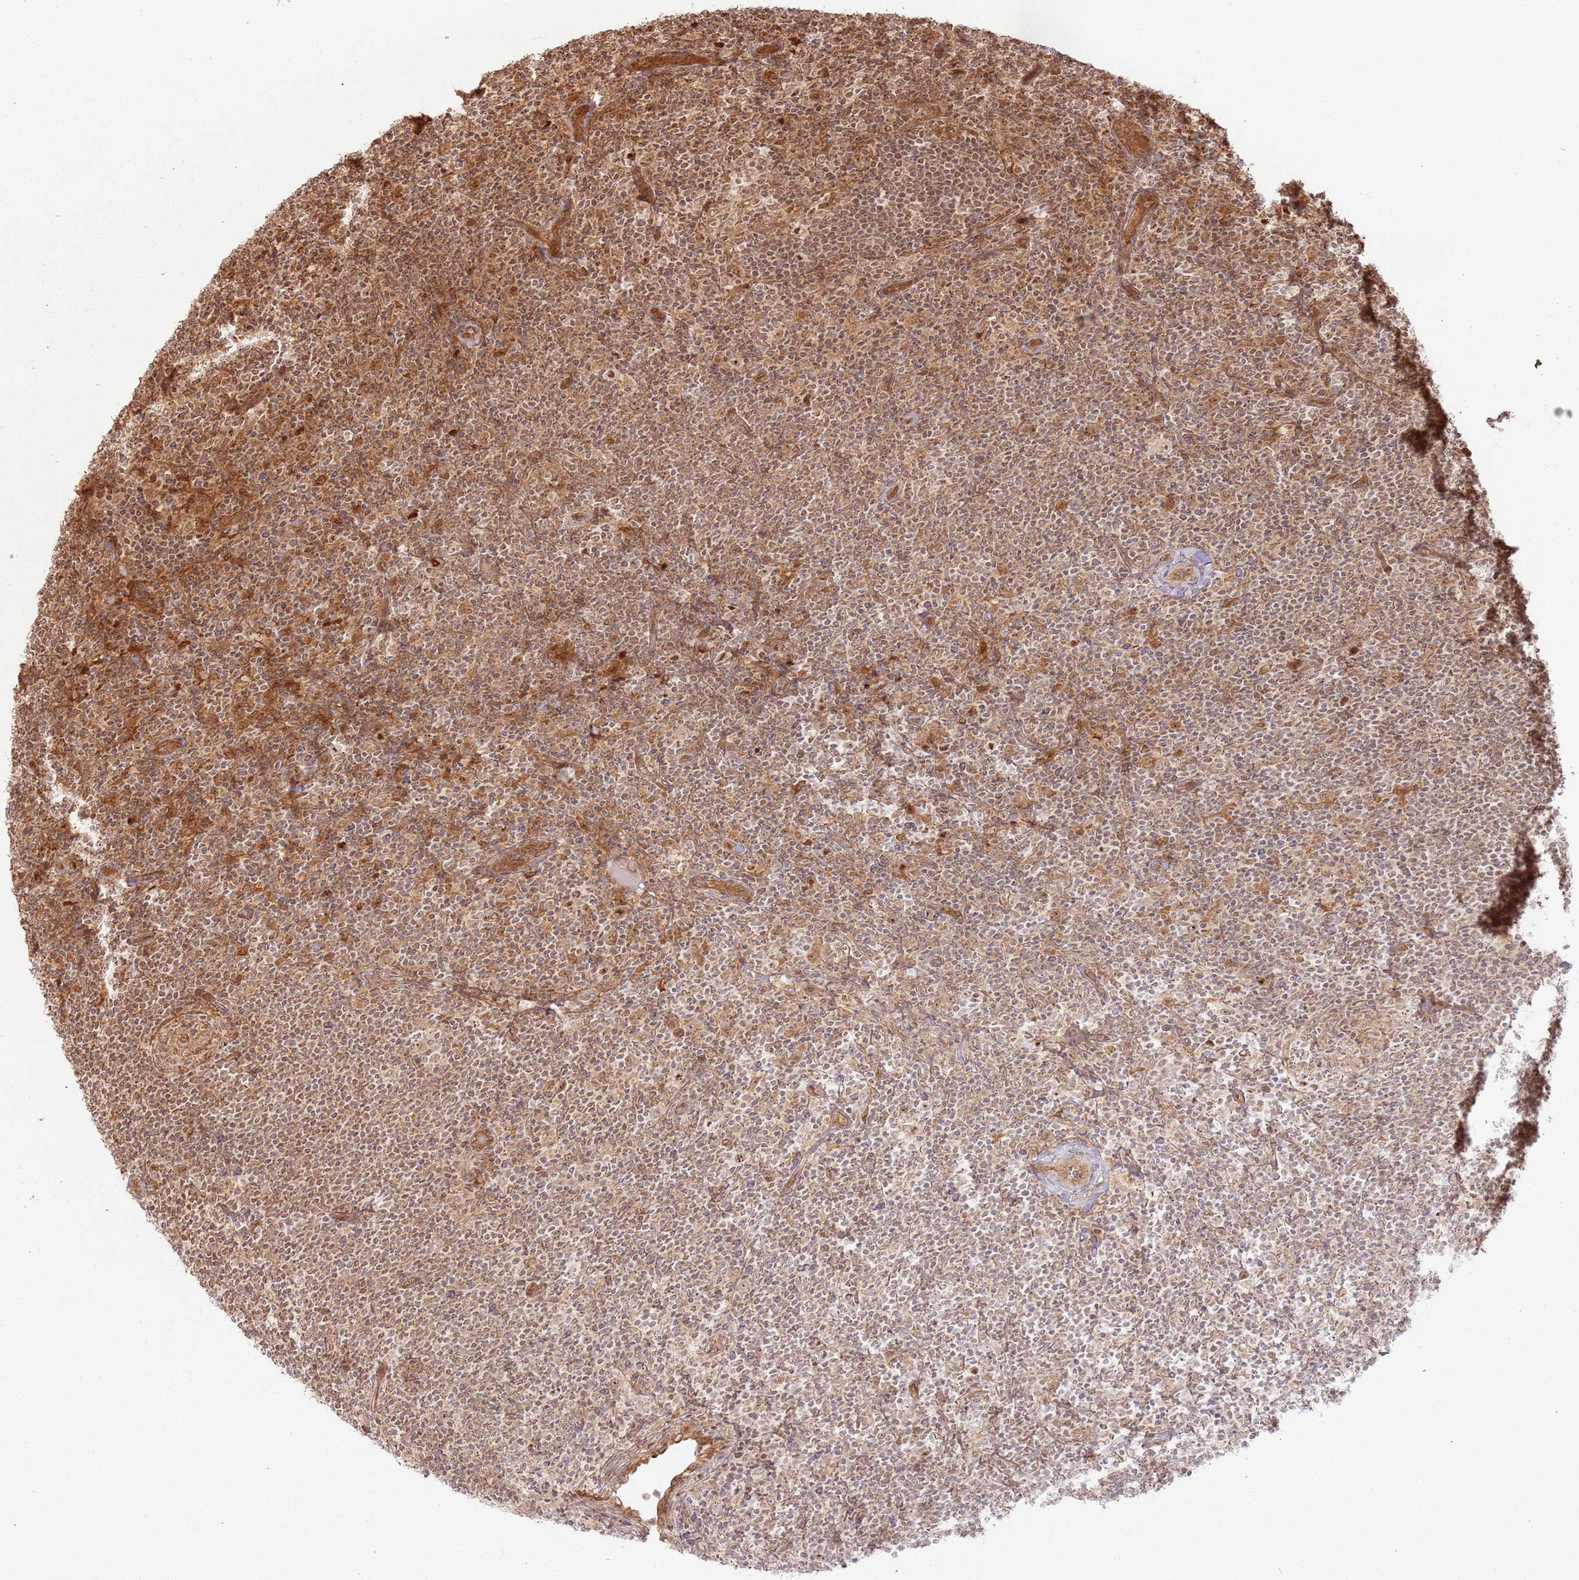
{"staining": {"intensity": "moderate", "quantity": "25%-75%", "location": "nuclear"}, "tissue": "lymphoma", "cell_type": "Tumor cells", "image_type": "cancer", "snomed": [{"axis": "morphology", "description": "Hodgkin's disease, NOS"}, {"axis": "topography", "description": "Lymph node"}], "caption": "Lymphoma was stained to show a protein in brown. There is medium levels of moderate nuclear positivity in about 25%-75% of tumor cells.", "gene": "TBC1D13", "patient": {"sex": "female", "age": 57}}